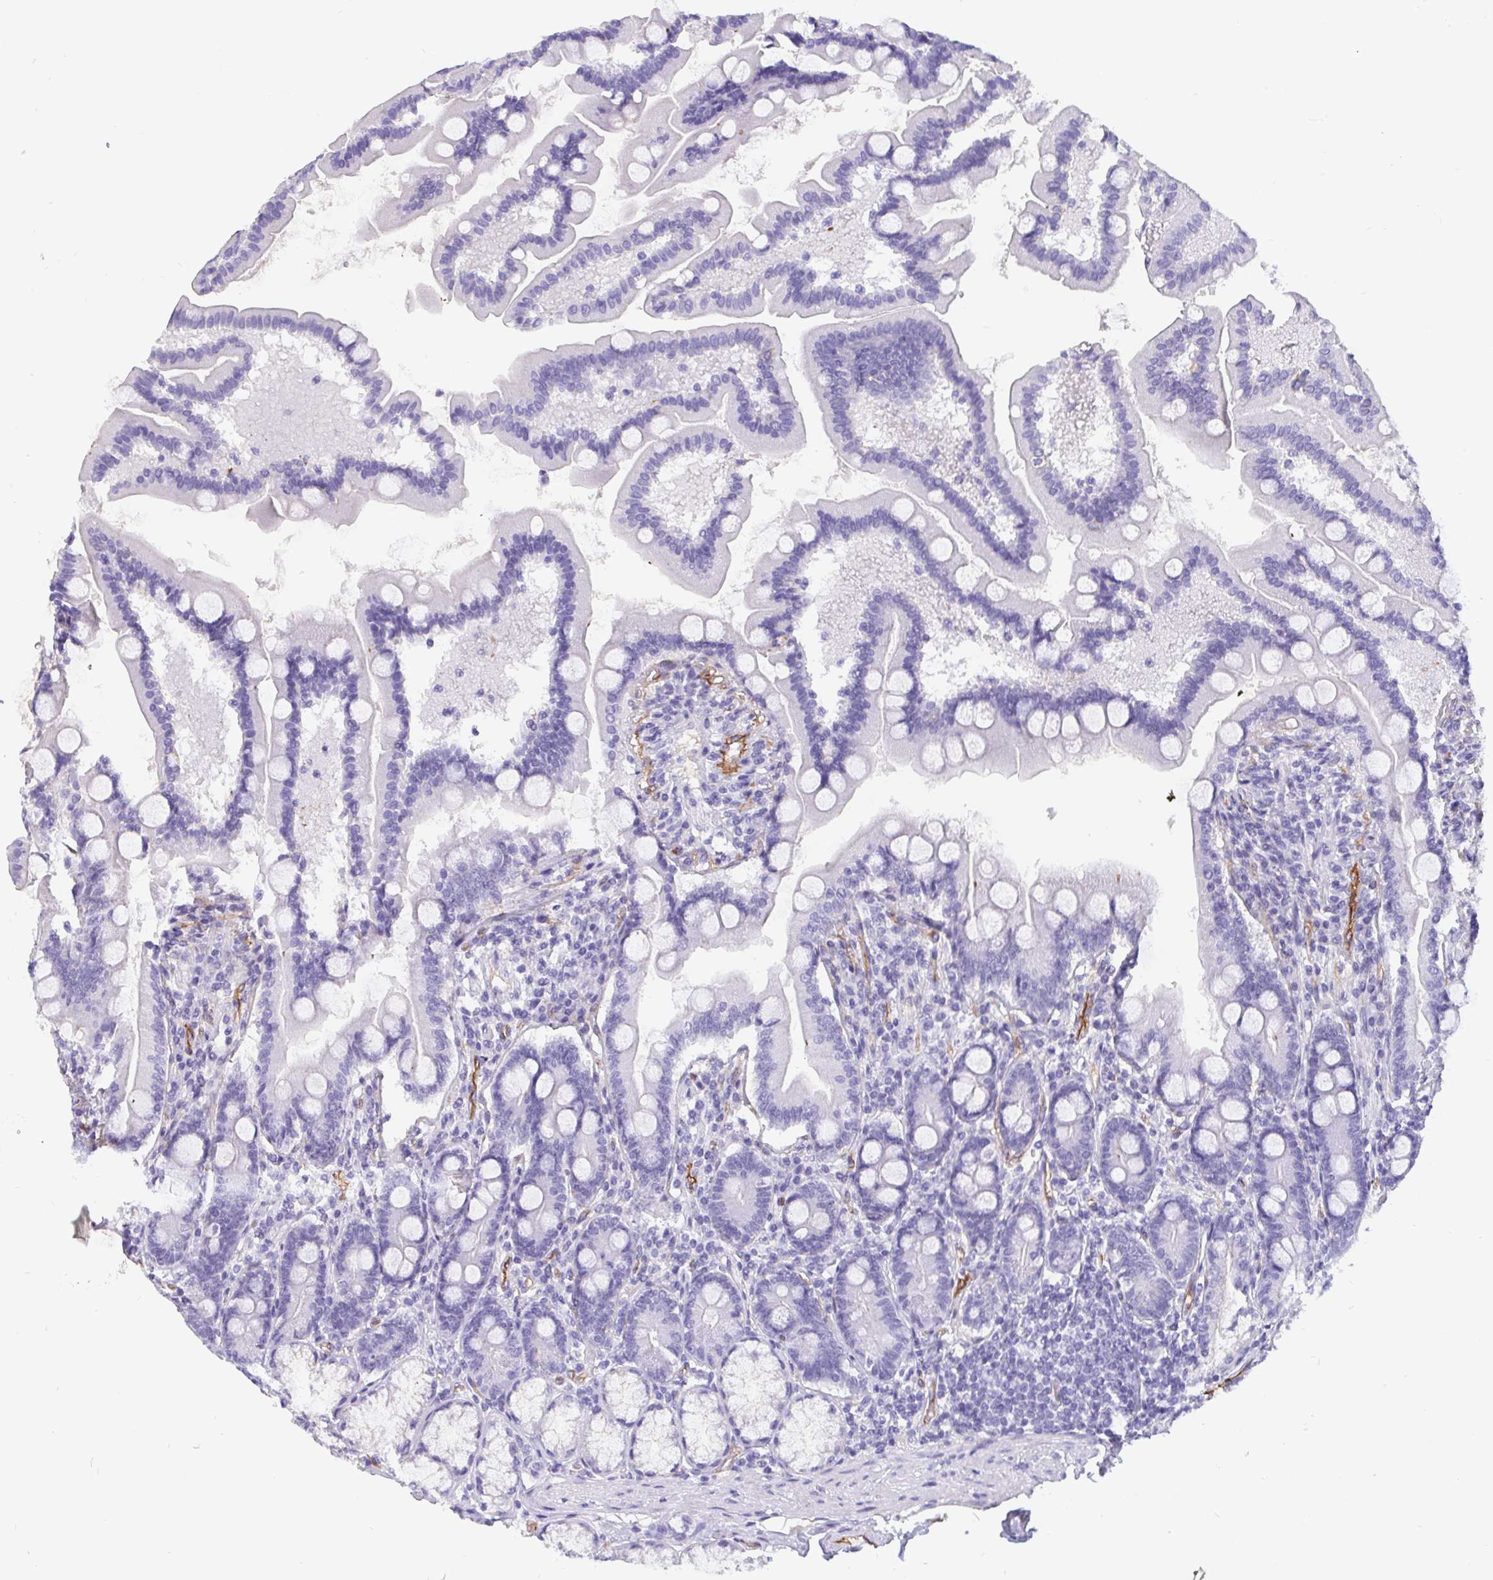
{"staining": {"intensity": "negative", "quantity": "none", "location": "none"}, "tissue": "duodenum", "cell_type": "Glandular cells", "image_type": "normal", "snomed": [{"axis": "morphology", "description": "Normal tissue, NOS"}, {"axis": "topography", "description": "Duodenum"}], "caption": "Immunohistochemical staining of benign duodenum exhibits no significant positivity in glandular cells.", "gene": "LIMCH1", "patient": {"sex": "female", "age": 67}}